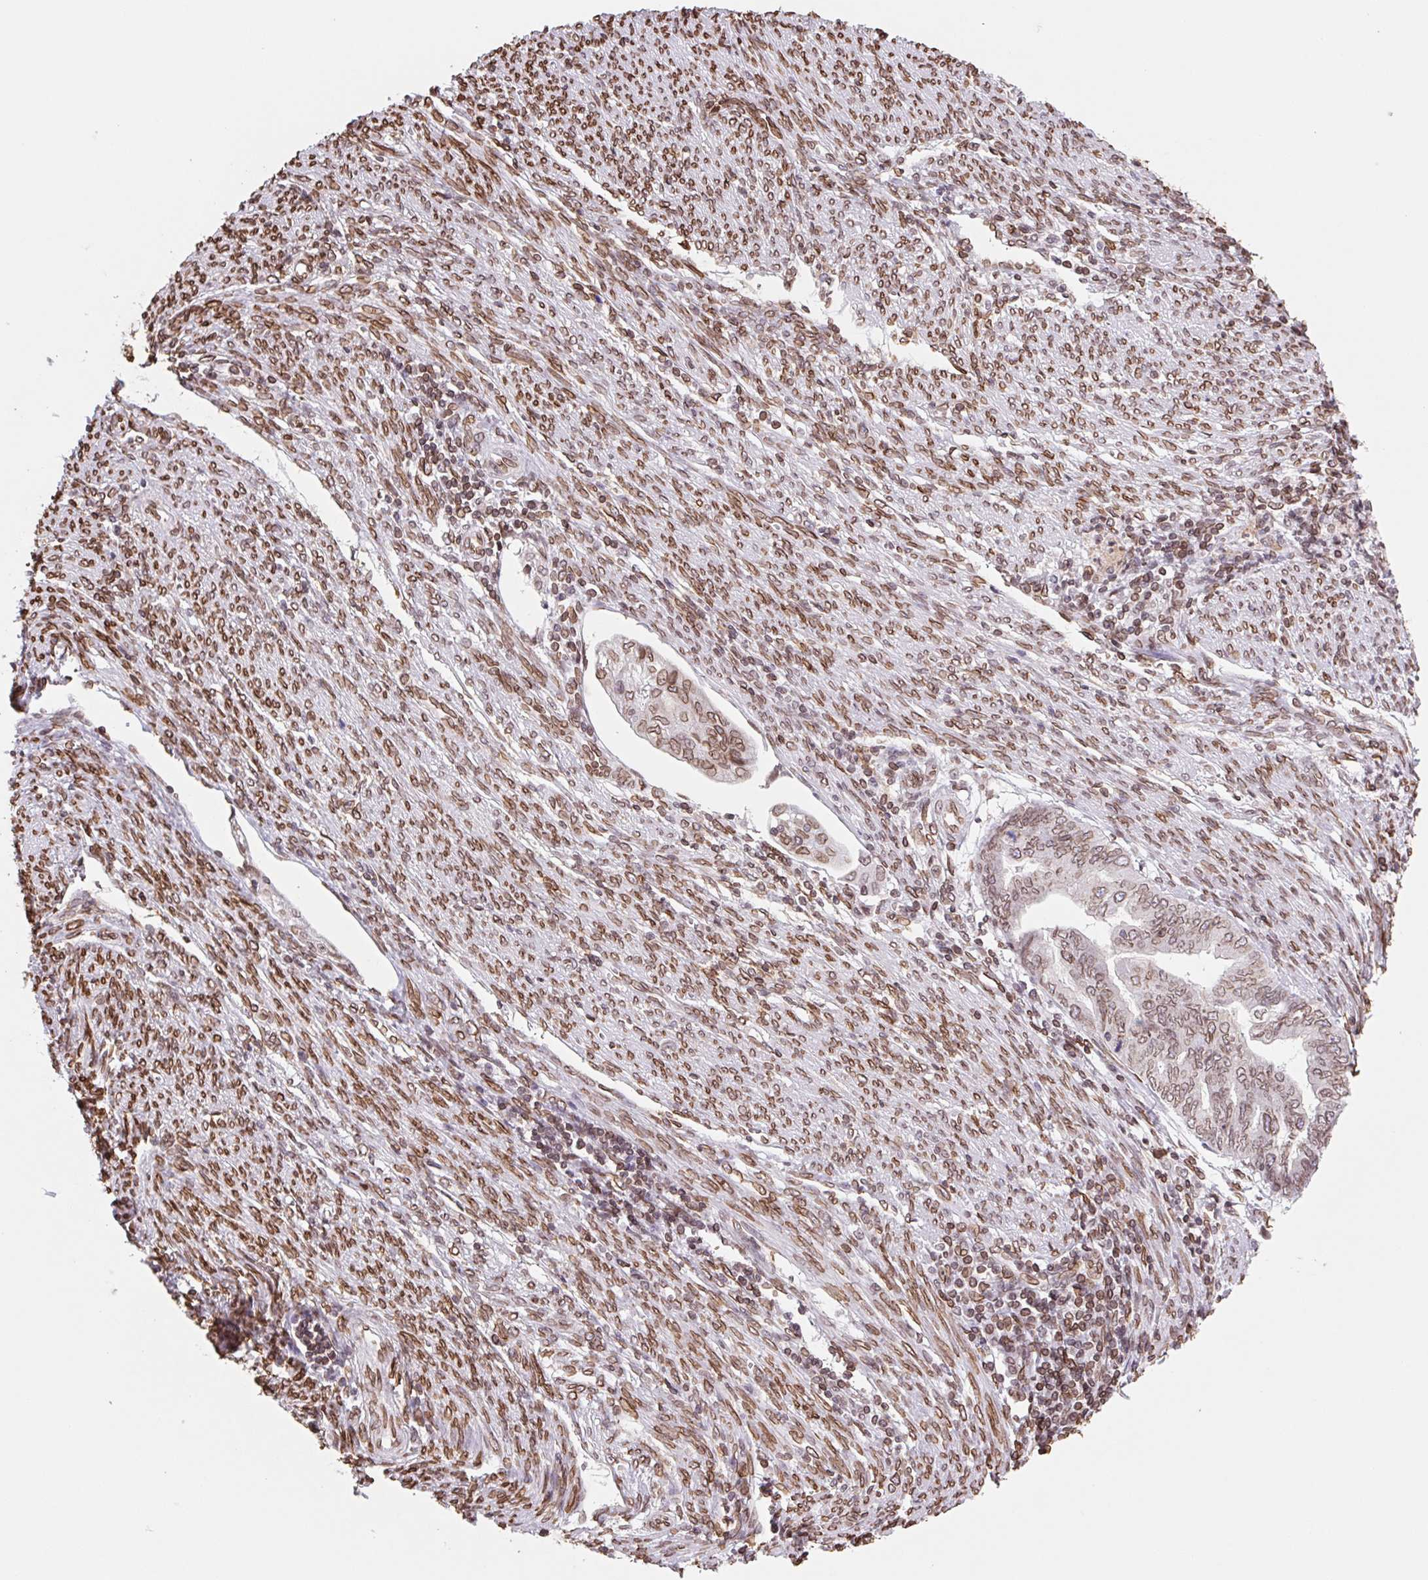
{"staining": {"intensity": "moderate", "quantity": ">75%", "location": "cytoplasmic/membranous,nuclear"}, "tissue": "endometrial cancer", "cell_type": "Tumor cells", "image_type": "cancer", "snomed": [{"axis": "morphology", "description": "Adenocarcinoma, NOS"}, {"axis": "topography", "description": "Endometrium"}], "caption": "Endometrial cancer was stained to show a protein in brown. There is medium levels of moderate cytoplasmic/membranous and nuclear positivity in about >75% of tumor cells. The staining is performed using DAB (3,3'-diaminobenzidine) brown chromogen to label protein expression. The nuclei are counter-stained blue using hematoxylin.", "gene": "LMNB2", "patient": {"sex": "female", "age": 79}}